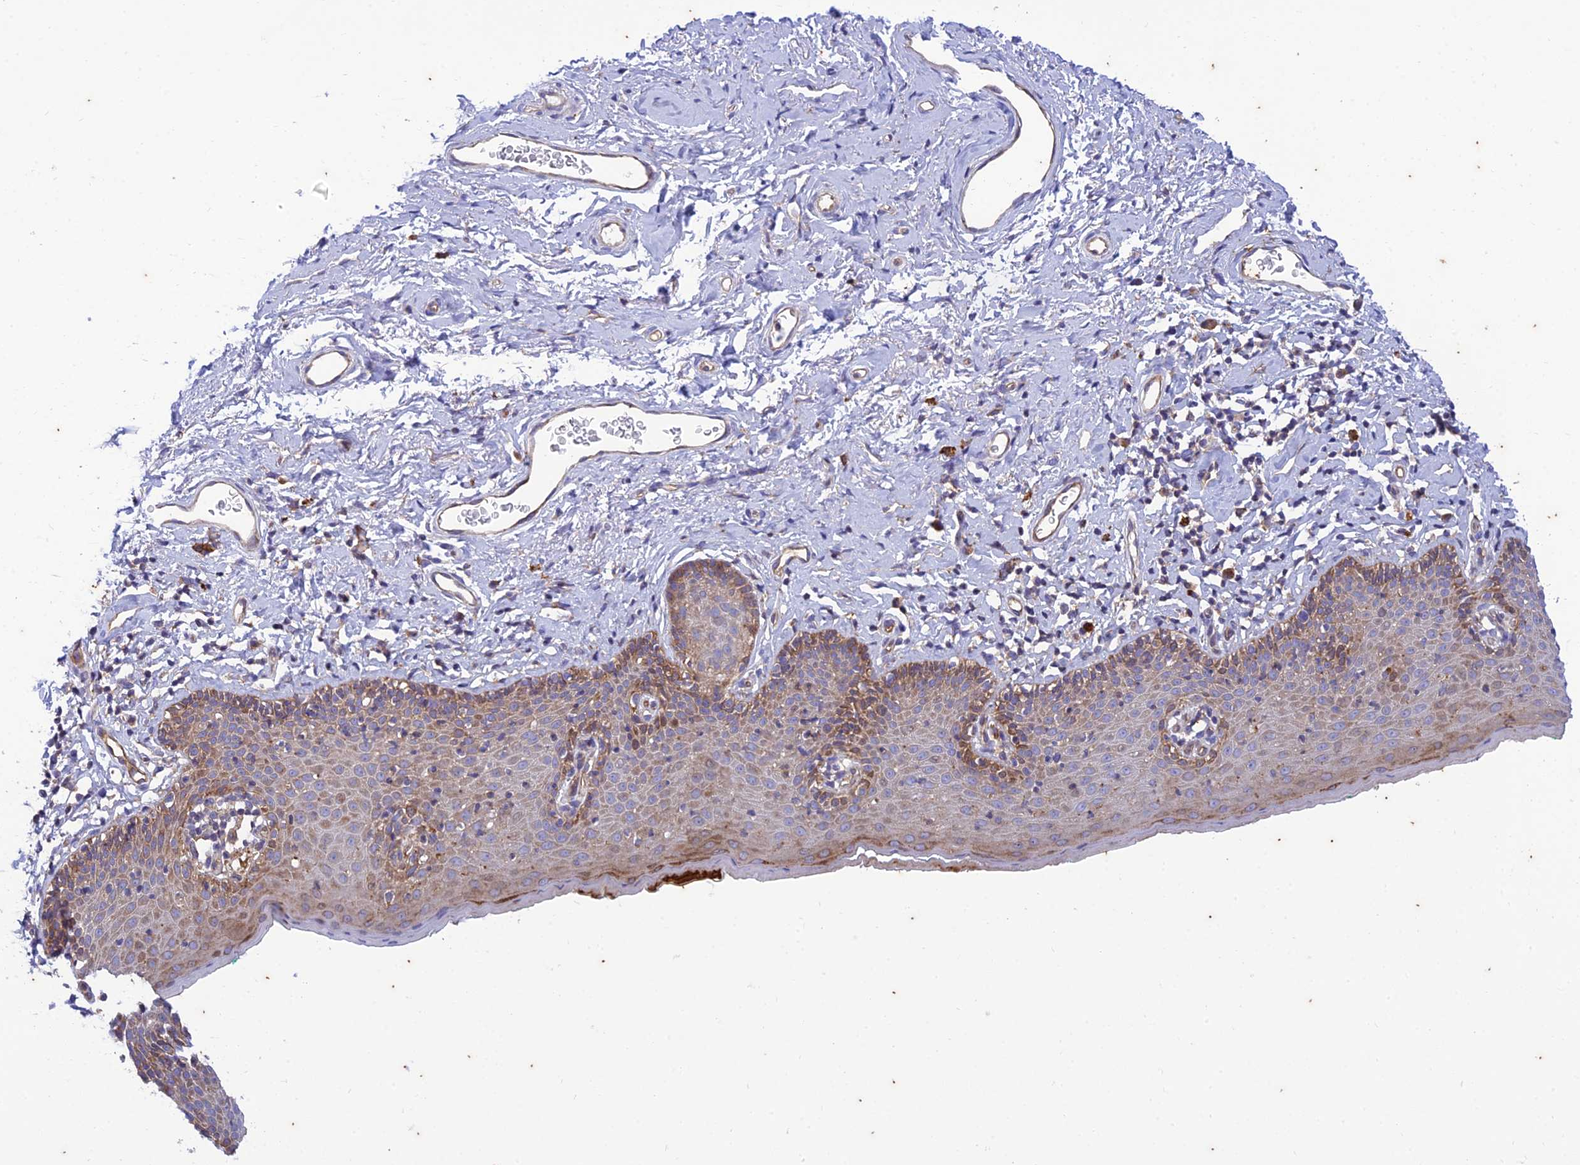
{"staining": {"intensity": "moderate", "quantity": "25%-75%", "location": "cytoplasmic/membranous"}, "tissue": "skin", "cell_type": "Epidermal cells", "image_type": "normal", "snomed": [{"axis": "morphology", "description": "Normal tissue, NOS"}, {"axis": "topography", "description": "Vulva"}], "caption": "A photomicrograph of human skin stained for a protein displays moderate cytoplasmic/membranous brown staining in epidermal cells.", "gene": "PIMREG", "patient": {"sex": "female", "age": 66}}